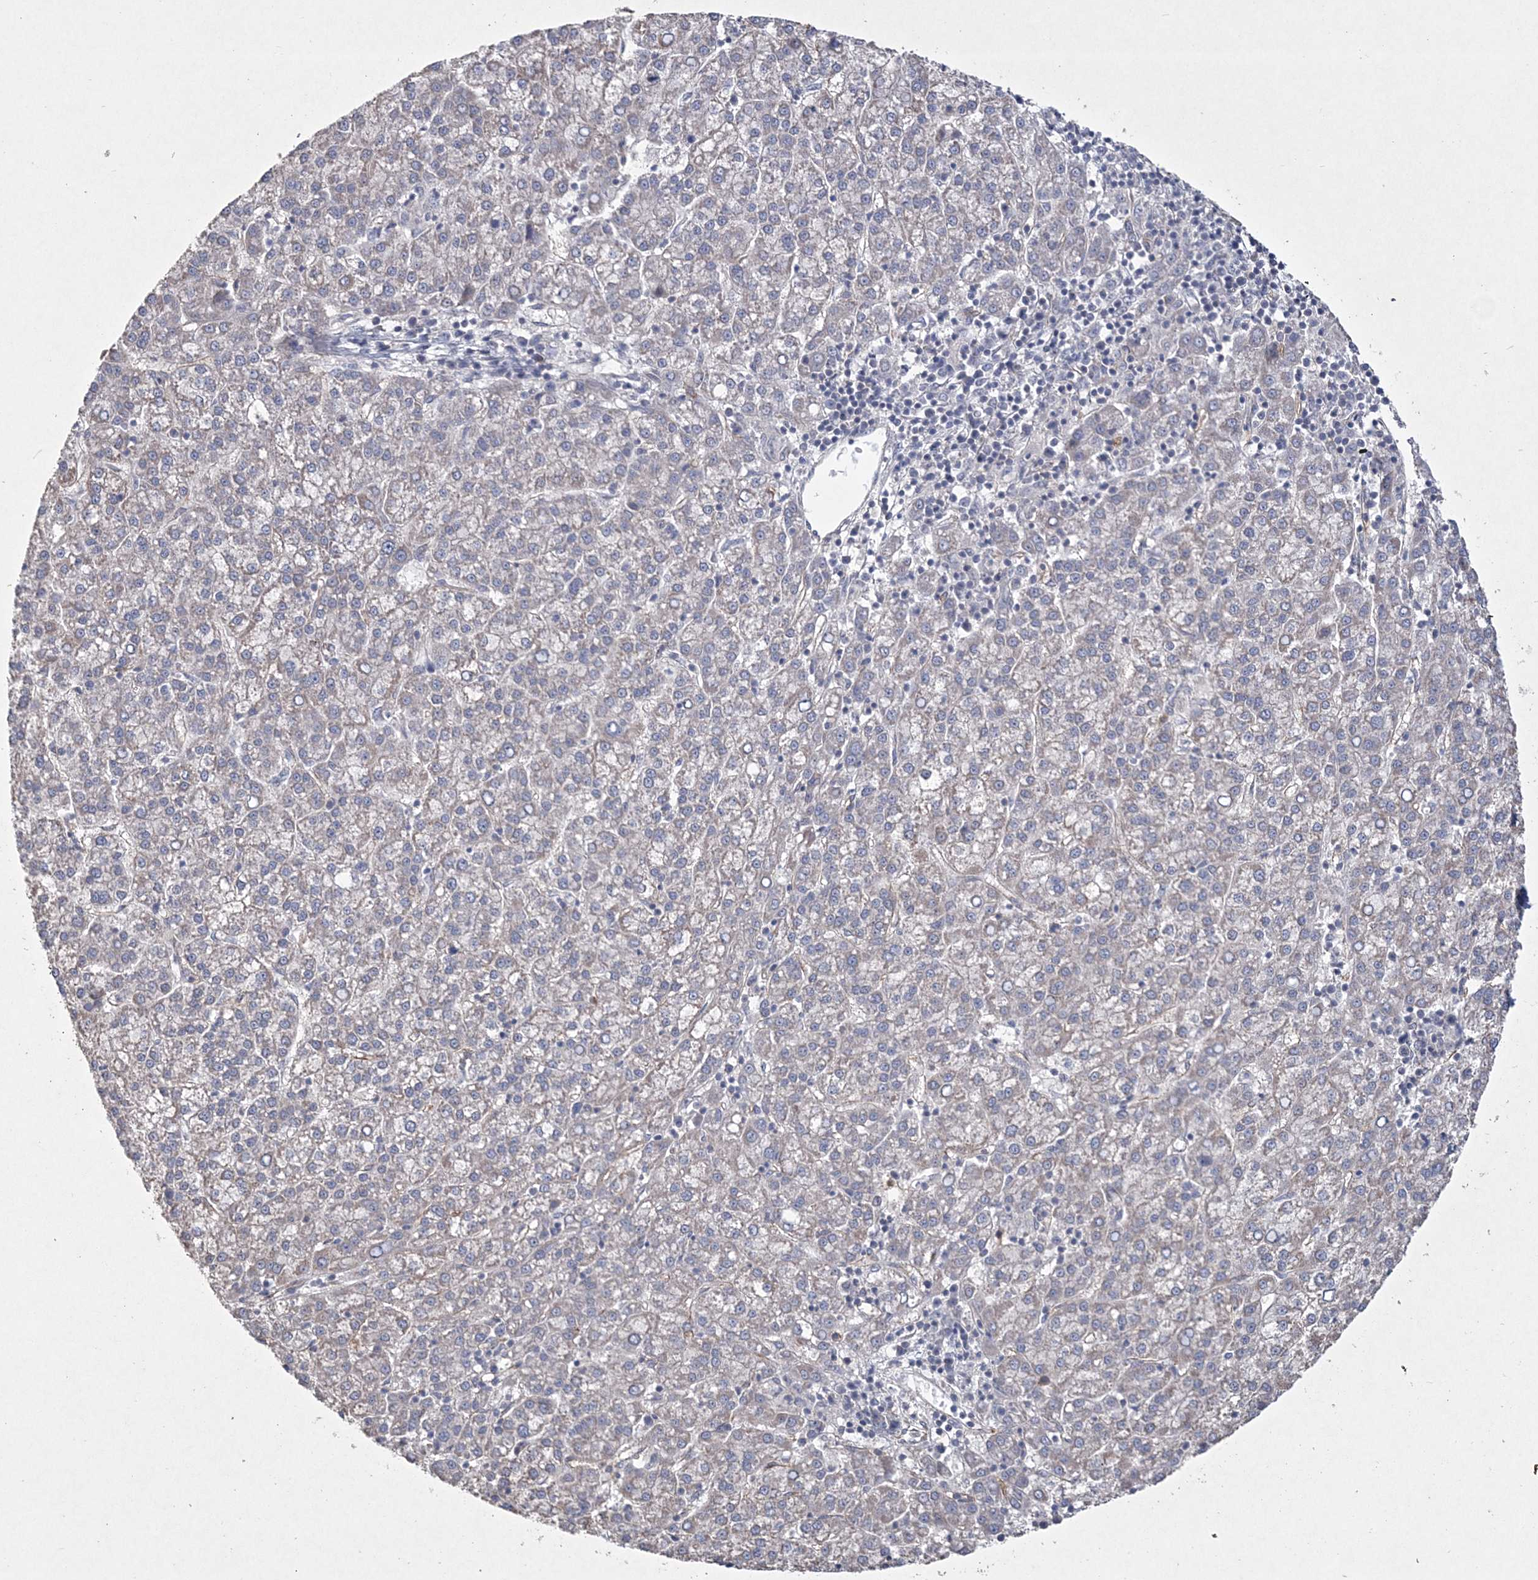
{"staining": {"intensity": "negative", "quantity": "none", "location": "none"}, "tissue": "liver cancer", "cell_type": "Tumor cells", "image_type": "cancer", "snomed": [{"axis": "morphology", "description": "Carcinoma, Hepatocellular, NOS"}, {"axis": "topography", "description": "Liver"}], "caption": "Immunohistochemistry (IHC) of human liver cancer reveals no staining in tumor cells.", "gene": "DPCD", "patient": {"sex": "female", "age": 58}}